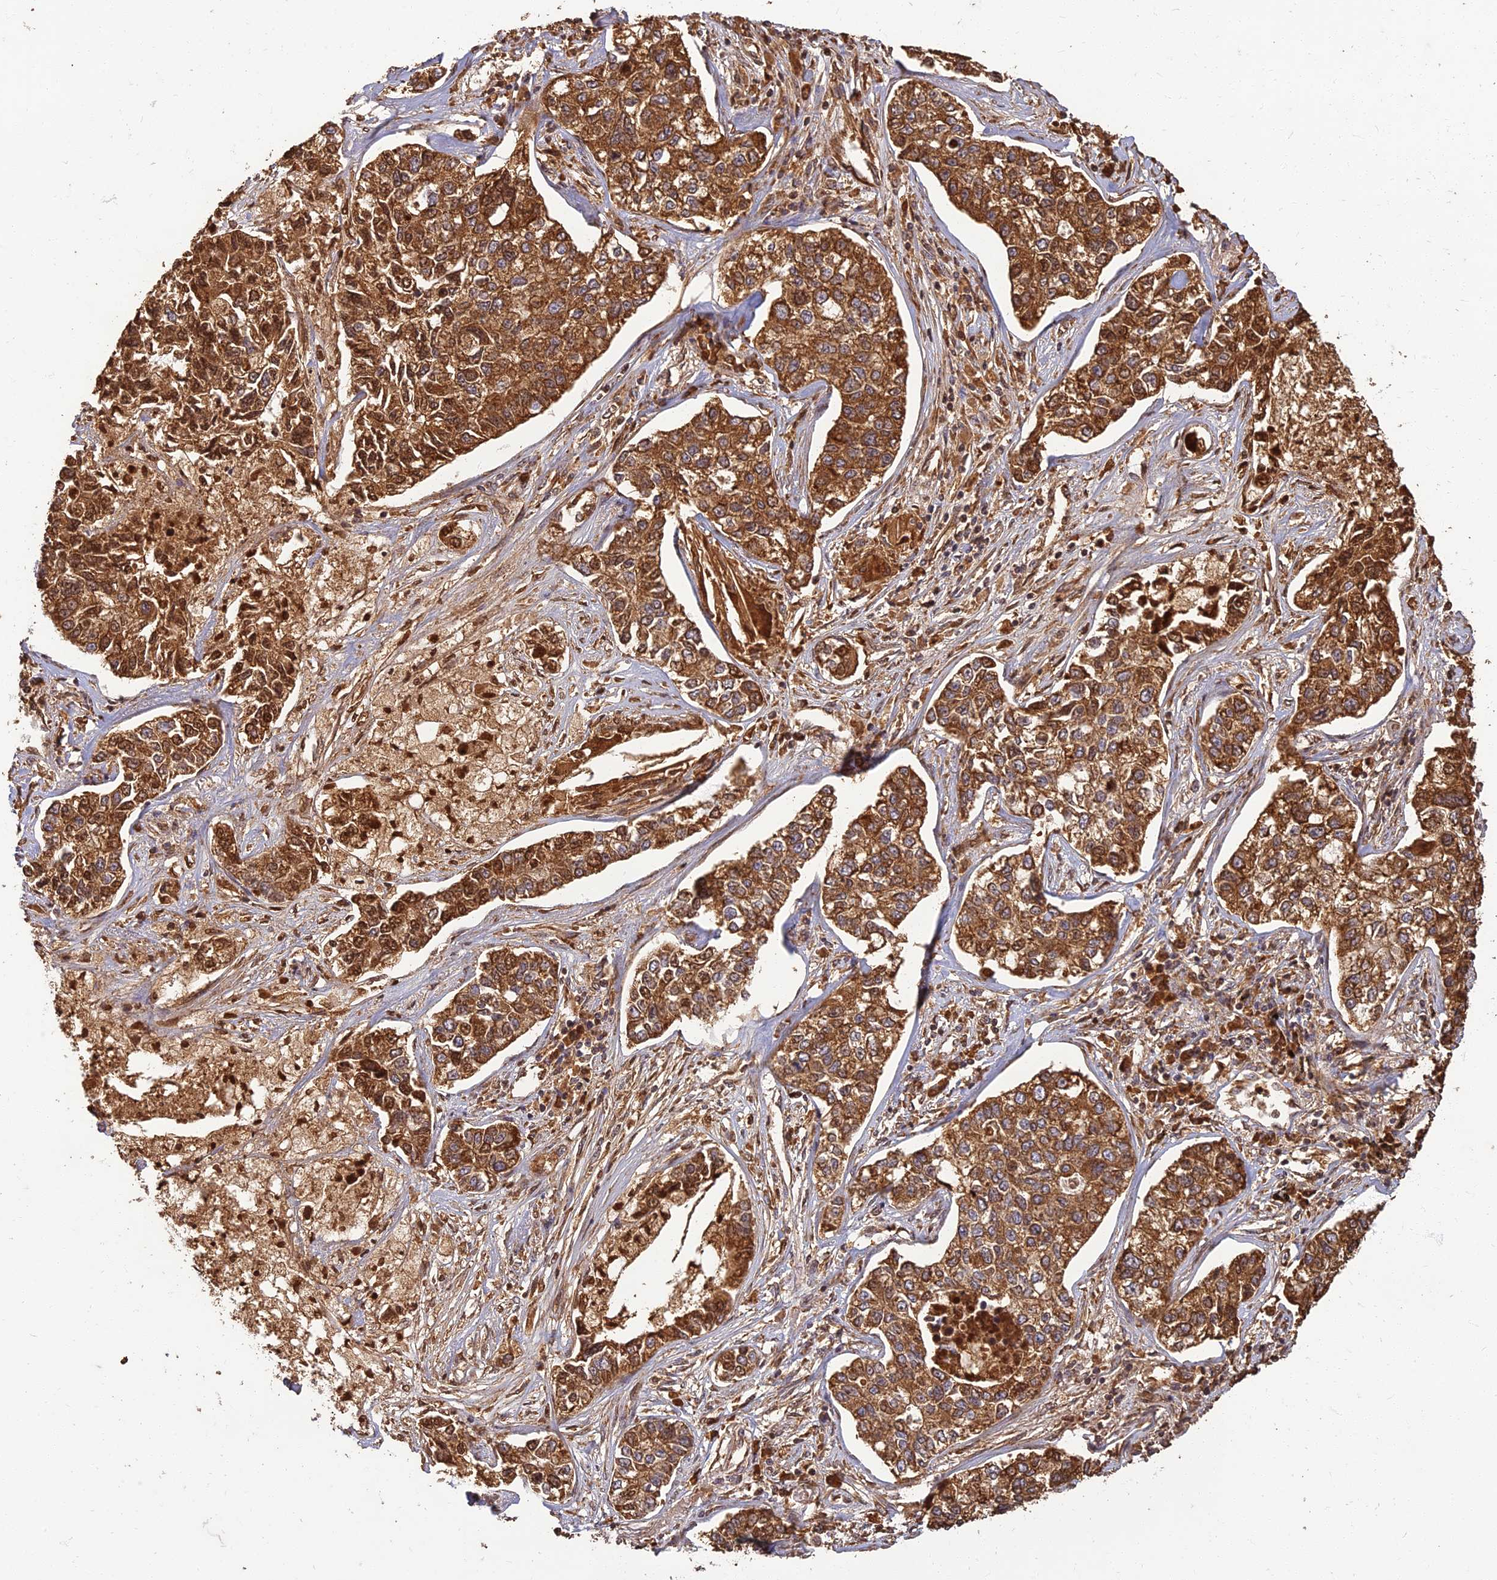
{"staining": {"intensity": "strong", "quantity": ">75%", "location": "cytoplasmic/membranous,nuclear"}, "tissue": "lung cancer", "cell_type": "Tumor cells", "image_type": "cancer", "snomed": [{"axis": "morphology", "description": "Adenocarcinoma, NOS"}, {"axis": "topography", "description": "Lung"}], "caption": "The histopathology image displays staining of lung cancer, revealing strong cytoplasmic/membranous and nuclear protein staining (brown color) within tumor cells.", "gene": "CORO1C", "patient": {"sex": "male", "age": 49}}